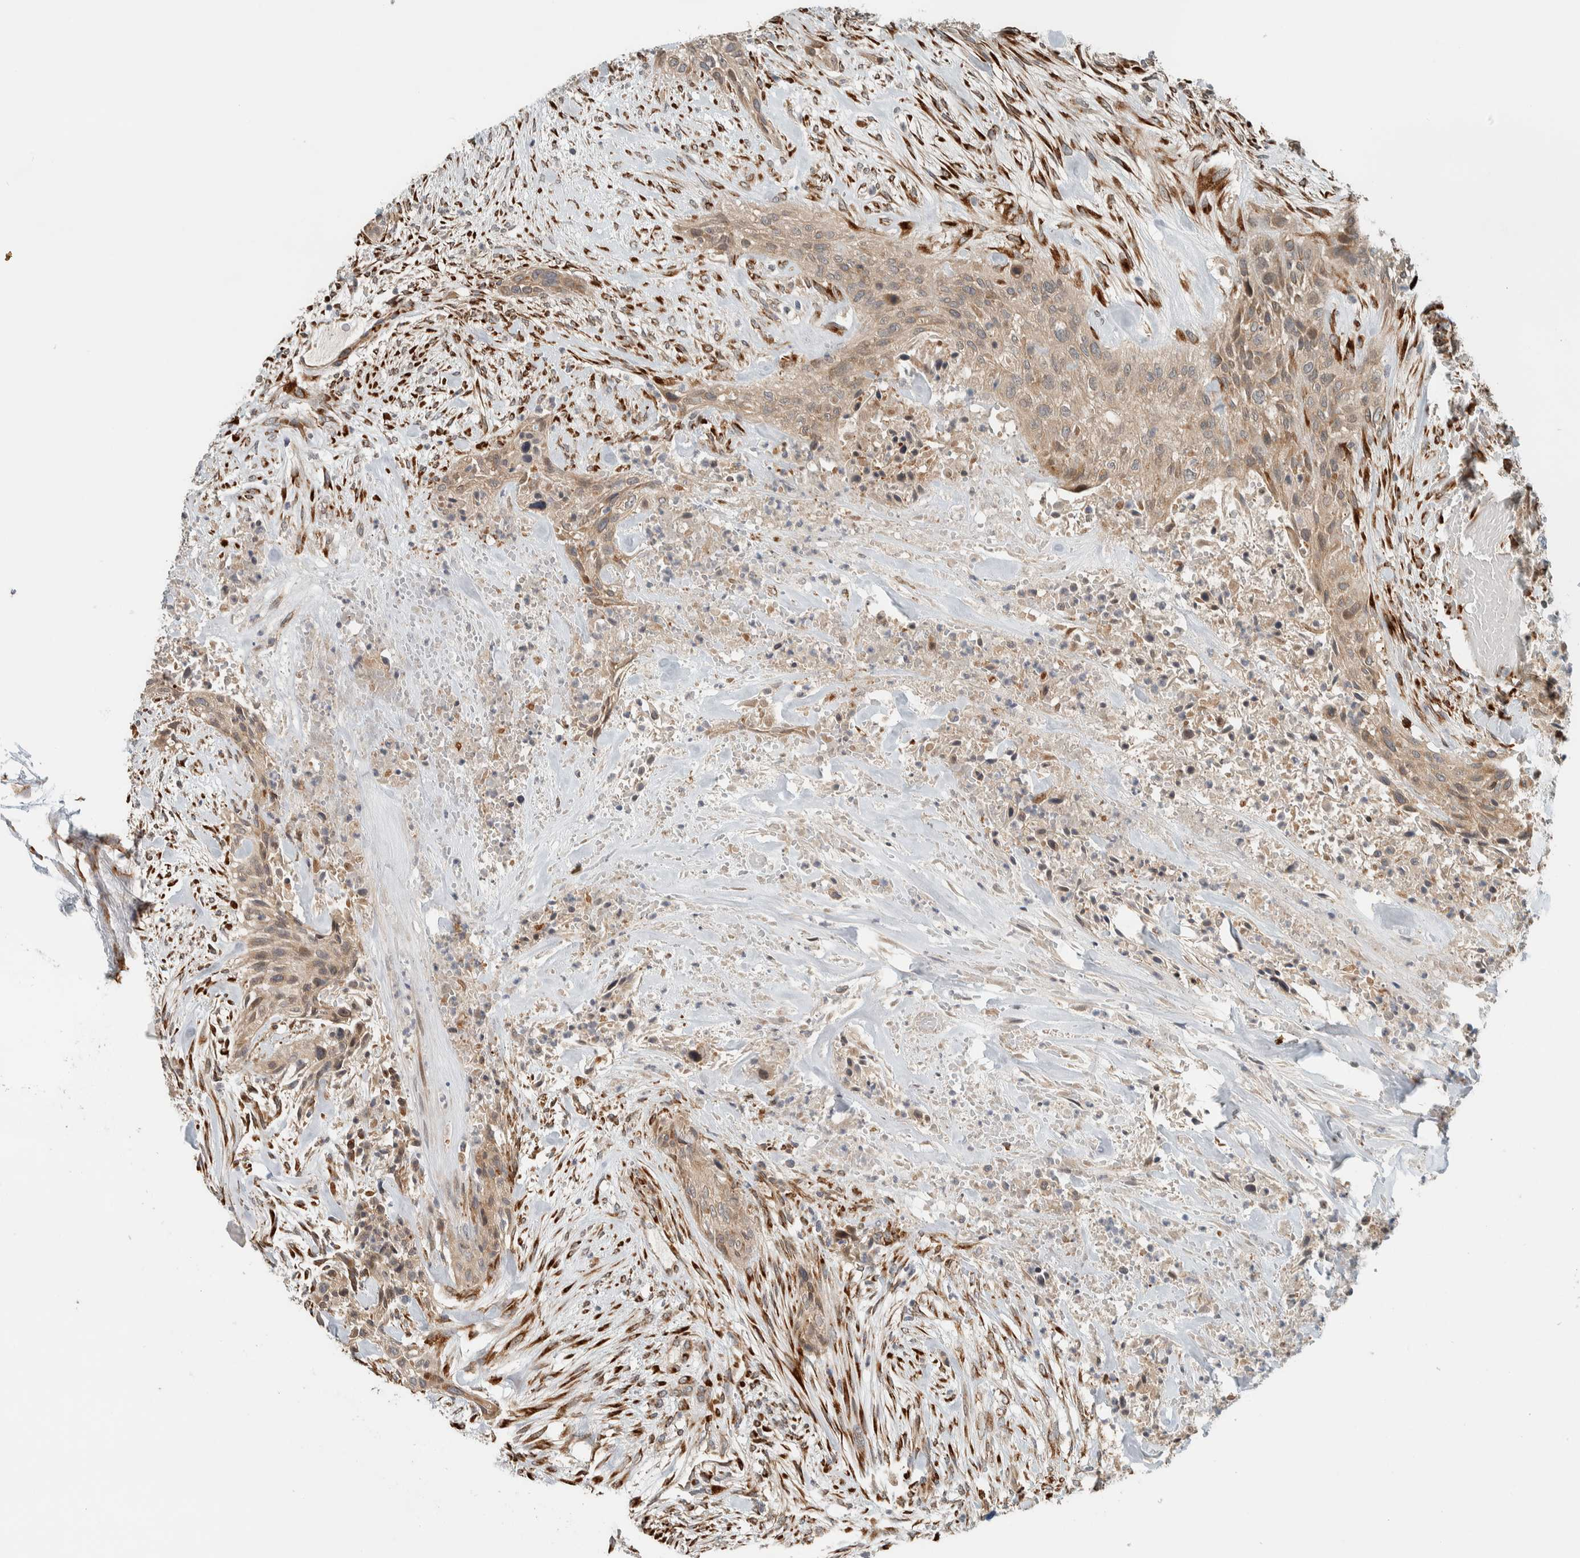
{"staining": {"intensity": "weak", "quantity": ">75%", "location": "cytoplasmic/membranous"}, "tissue": "urothelial cancer", "cell_type": "Tumor cells", "image_type": "cancer", "snomed": [{"axis": "morphology", "description": "Urothelial carcinoma, High grade"}, {"axis": "topography", "description": "Urinary bladder"}], "caption": "Urothelial carcinoma (high-grade) was stained to show a protein in brown. There is low levels of weak cytoplasmic/membranous staining in about >75% of tumor cells.", "gene": "CTBP2", "patient": {"sex": "male", "age": 35}}